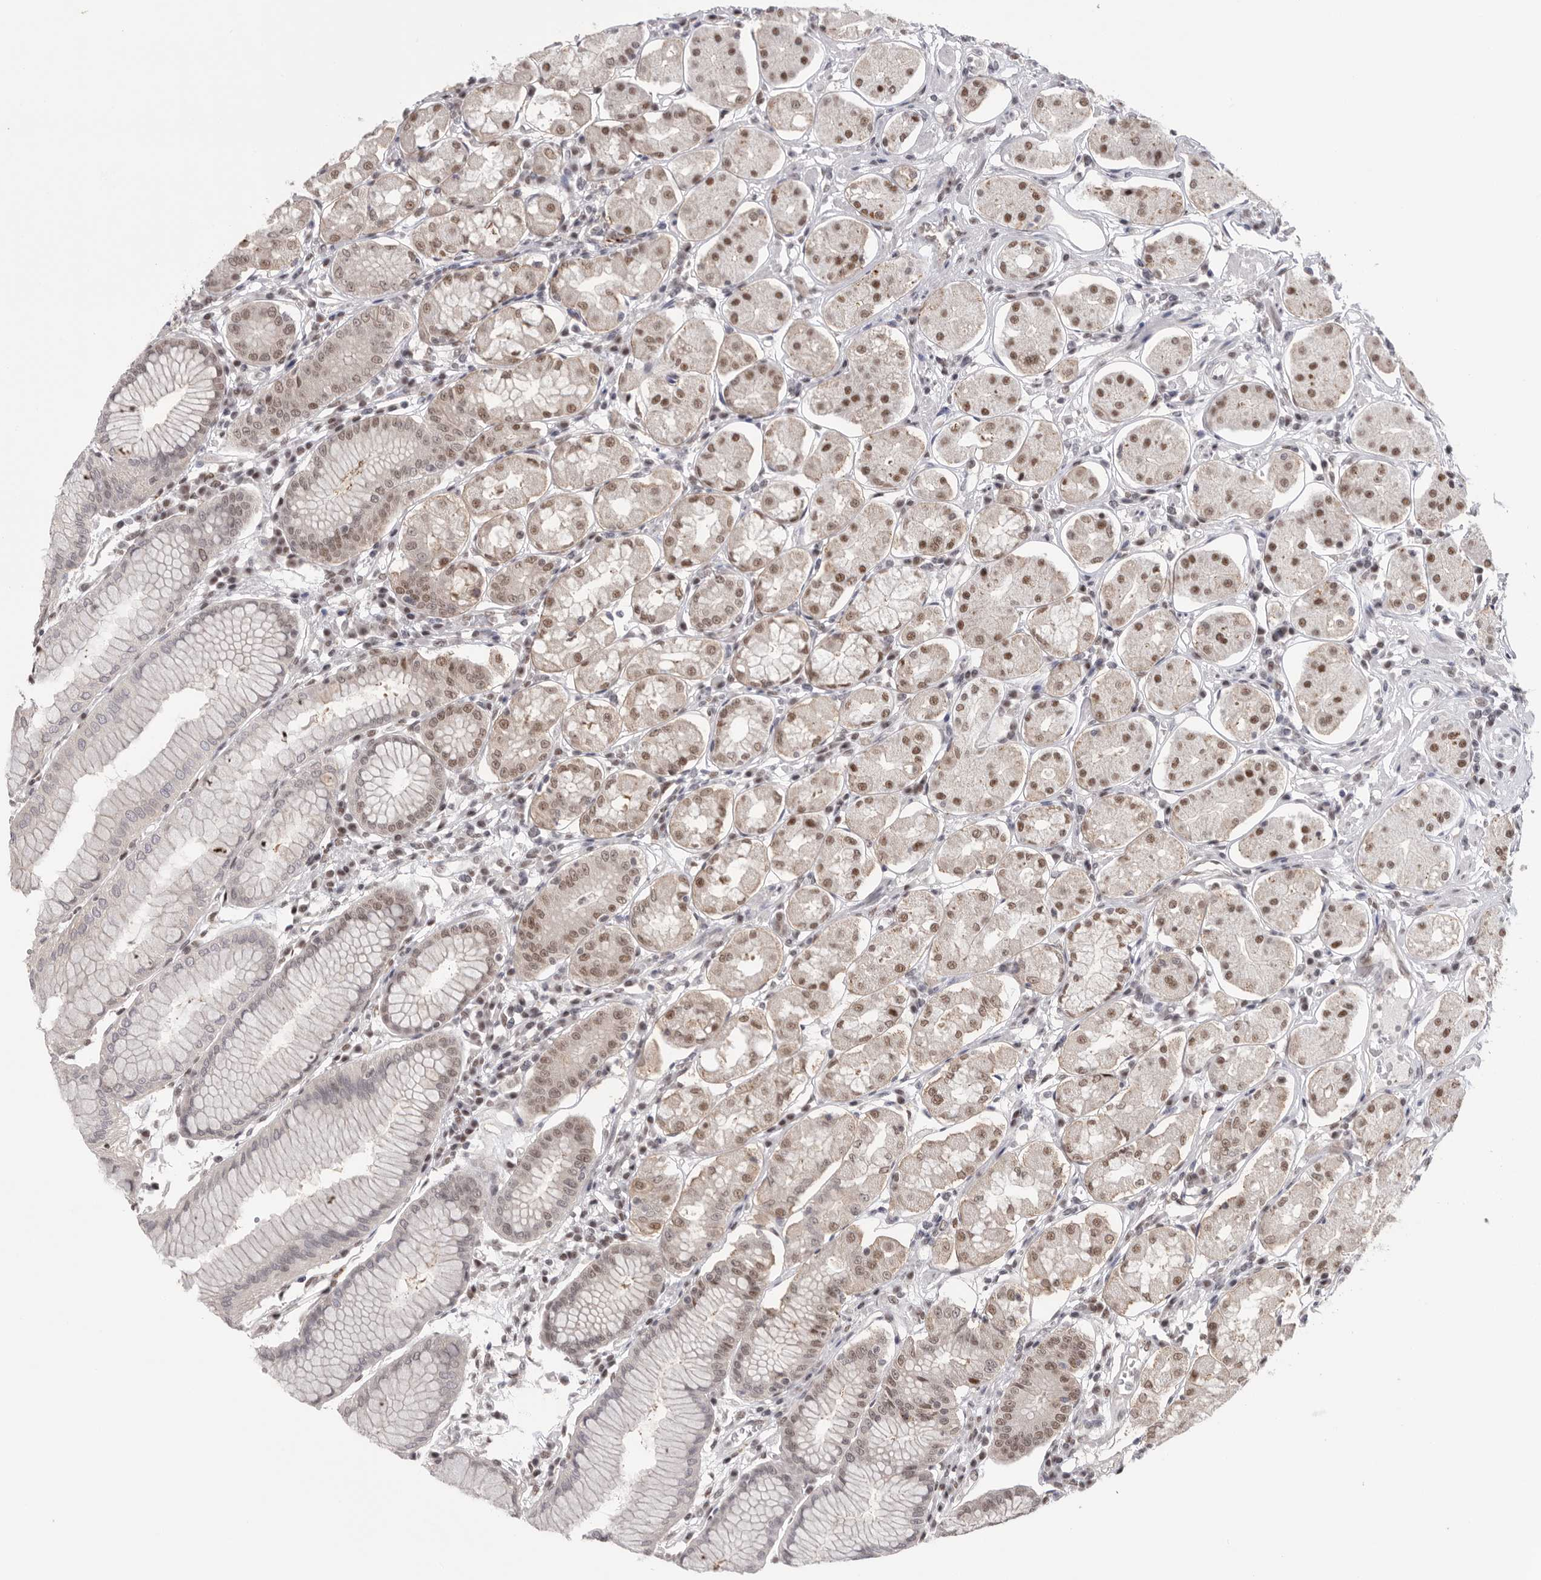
{"staining": {"intensity": "moderate", "quantity": ">75%", "location": "nuclear"}, "tissue": "stomach", "cell_type": "Glandular cells", "image_type": "normal", "snomed": [{"axis": "morphology", "description": "Normal tissue, NOS"}, {"axis": "topography", "description": "Stomach"}, {"axis": "topography", "description": "Stomach, lower"}], "caption": "The histopathology image displays immunohistochemical staining of benign stomach. There is moderate nuclear expression is identified in about >75% of glandular cells.", "gene": "BCLAF3", "patient": {"sex": "female", "age": 56}}